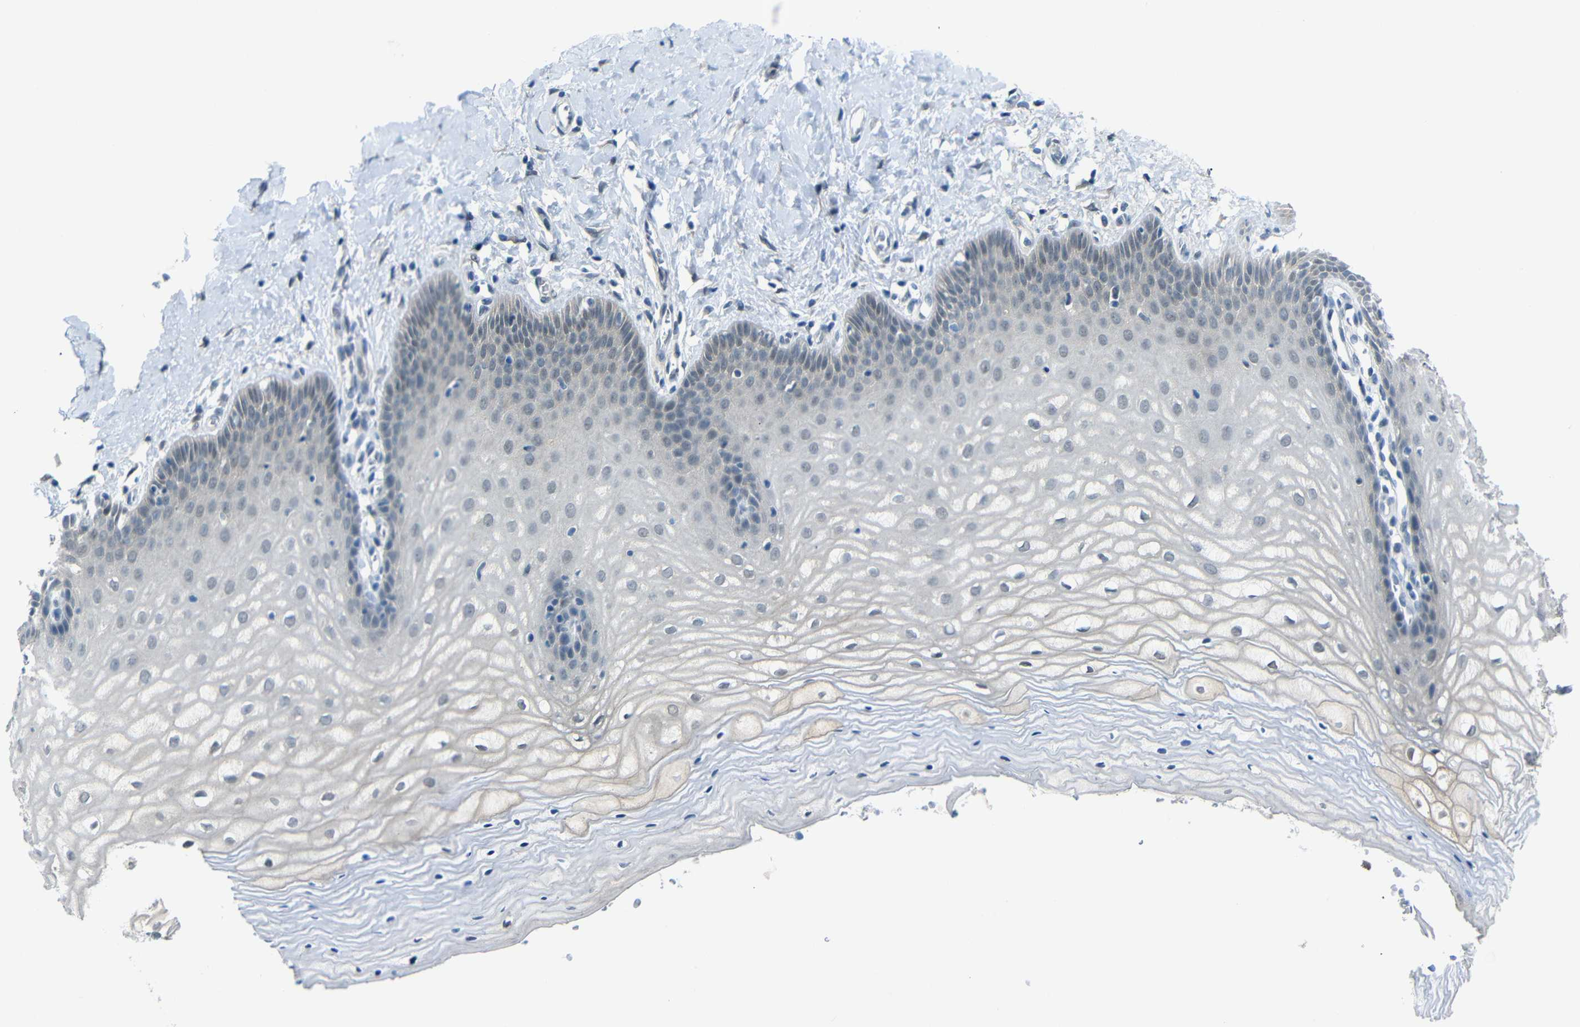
{"staining": {"intensity": "weak", "quantity": "<25%", "location": "cytoplasmic/membranous"}, "tissue": "cervix", "cell_type": "Glandular cells", "image_type": "normal", "snomed": [{"axis": "morphology", "description": "Normal tissue, NOS"}, {"axis": "topography", "description": "Cervix"}], "caption": "This histopathology image is of unremarkable cervix stained with immunohistochemistry to label a protein in brown with the nuclei are counter-stained blue. There is no expression in glandular cells.", "gene": "GPR158", "patient": {"sex": "female", "age": 55}}